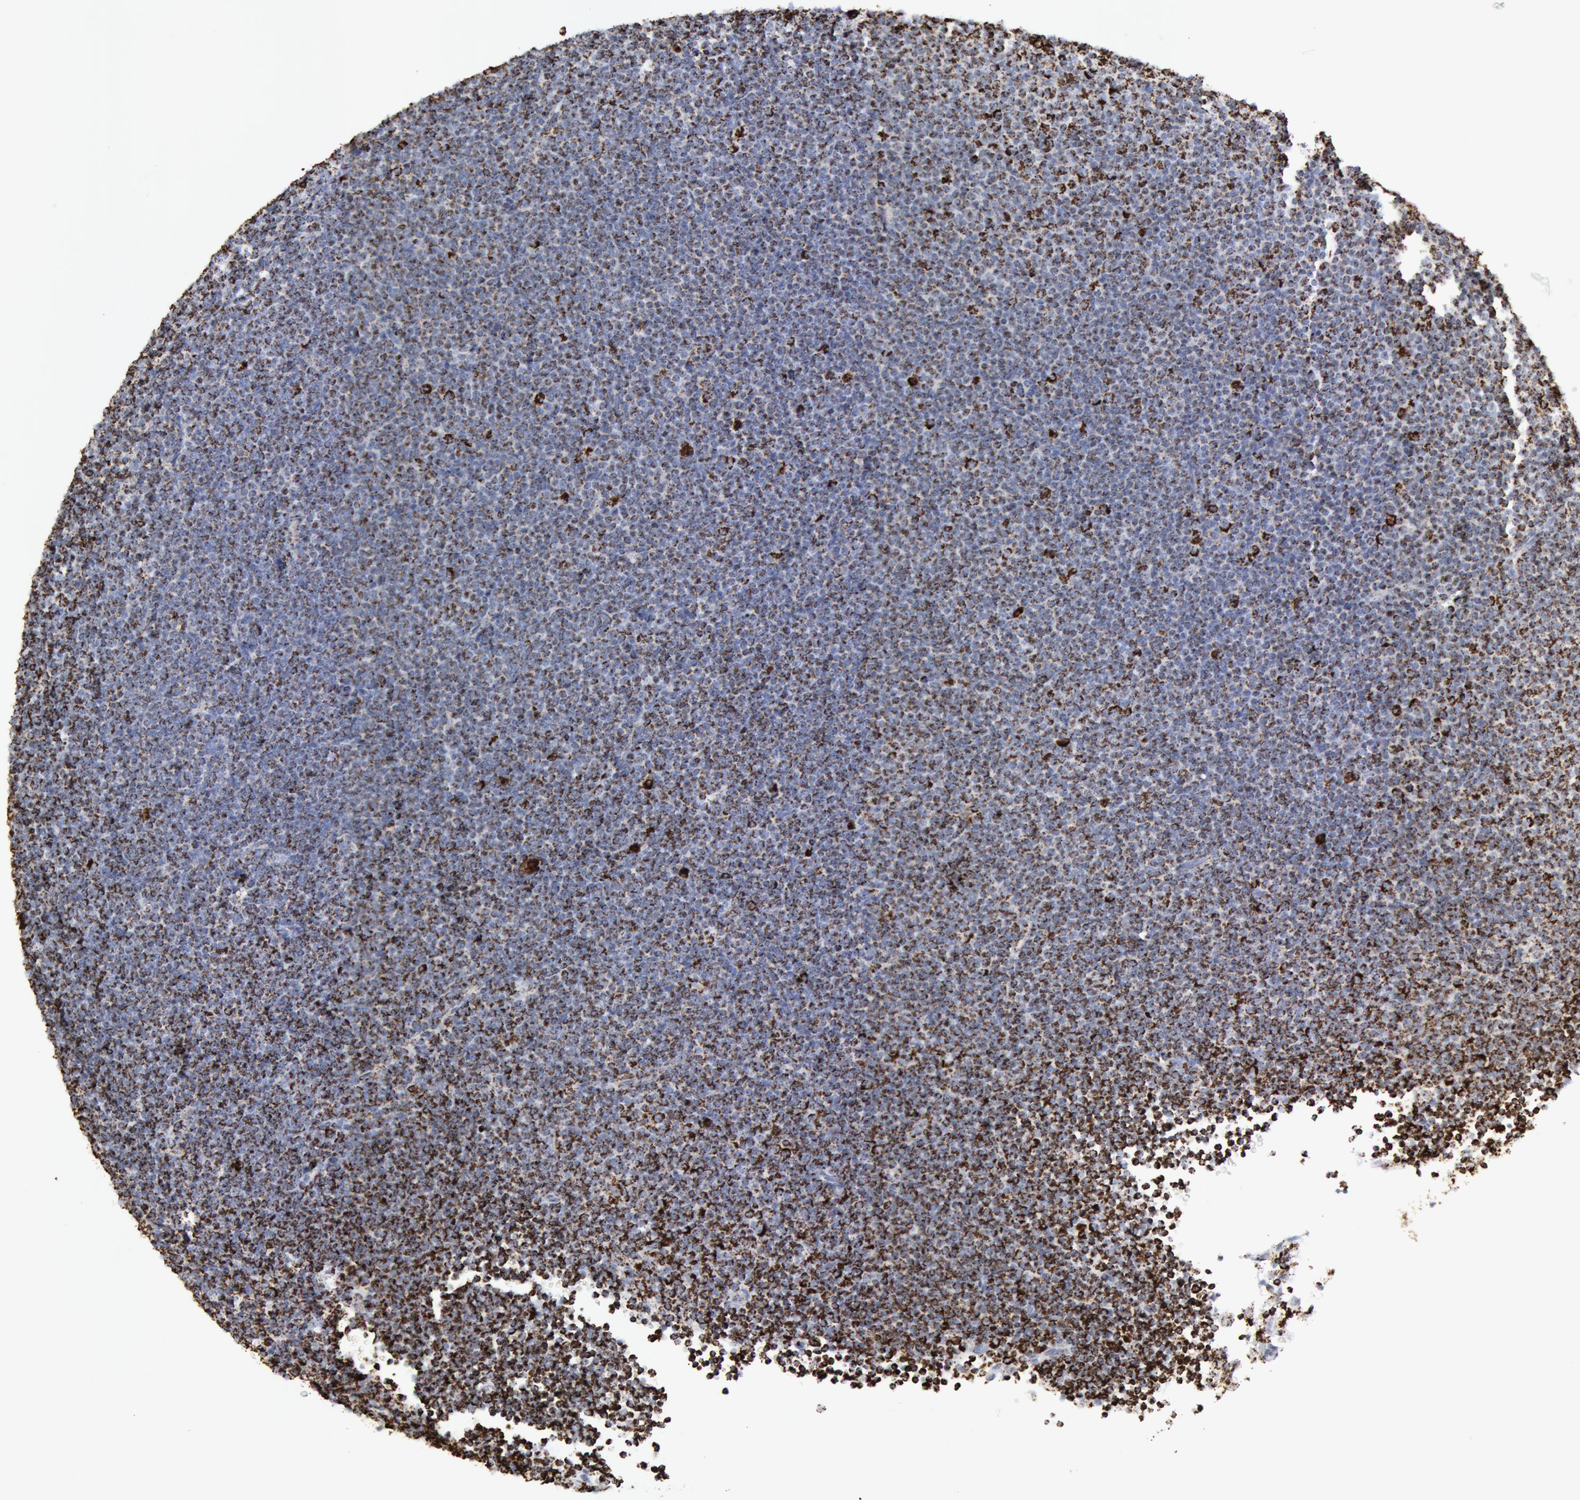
{"staining": {"intensity": "strong", "quantity": "25%-75%", "location": "cytoplasmic/membranous"}, "tissue": "lymphoma", "cell_type": "Tumor cells", "image_type": "cancer", "snomed": [{"axis": "morphology", "description": "Malignant lymphoma, non-Hodgkin's type, Low grade"}, {"axis": "topography", "description": "Lymph node"}], "caption": "Brown immunohistochemical staining in human lymphoma shows strong cytoplasmic/membranous positivity in approximately 25%-75% of tumor cells.", "gene": "ATP5F1B", "patient": {"sex": "female", "age": 69}}